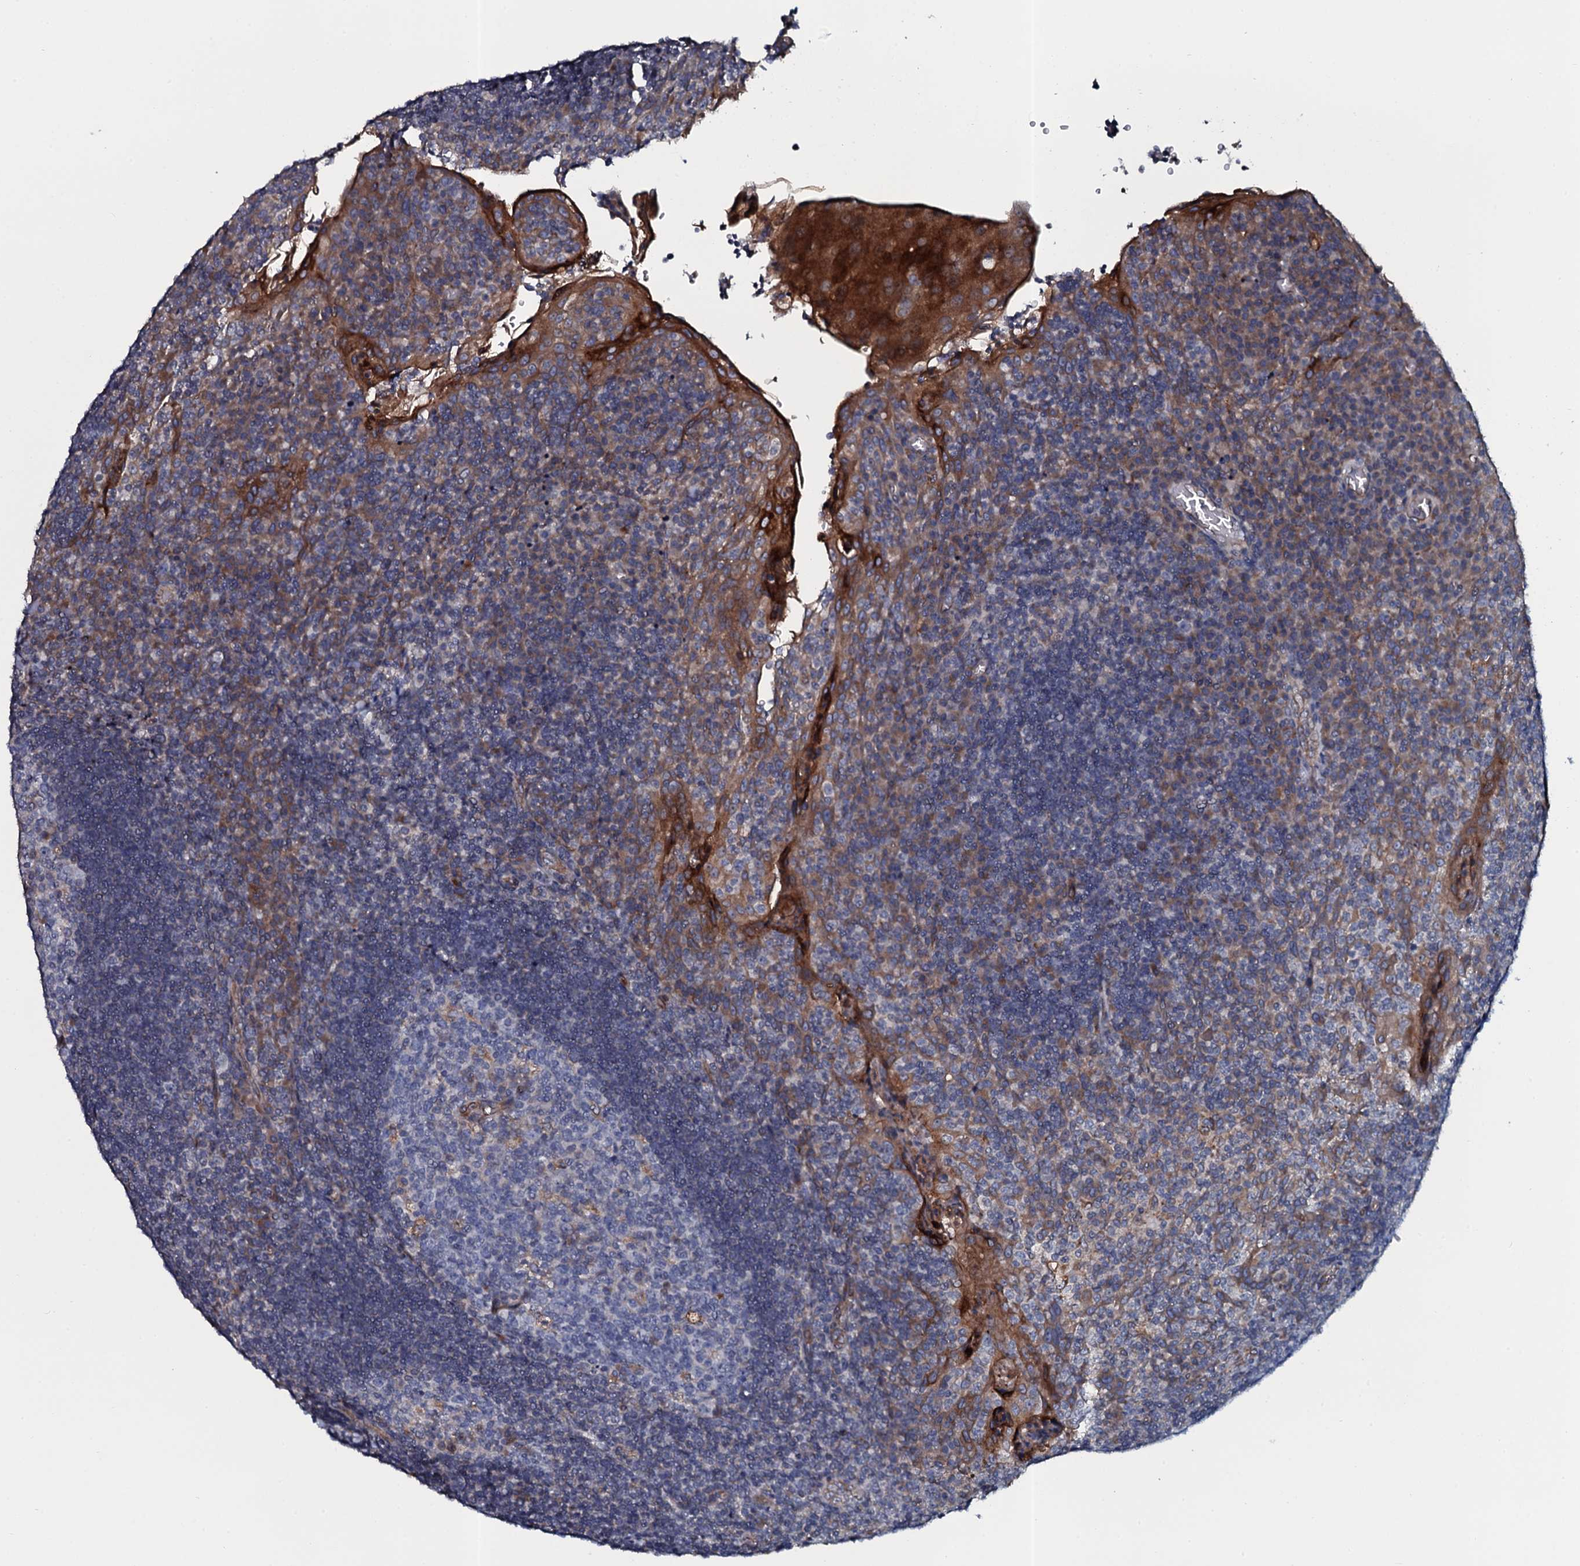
{"staining": {"intensity": "negative", "quantity": "none", "location": "none"}, "tissue": "tonsil", "cell_type": "Germinal center cells", "image_type": "normal", "snomed": [{"axis": "morphology", "description": "Normal tissue, NOS"}, {"axis": "topography", "description": "Tonsil"}], "caption": "This is a micrograph of immunohistochemistry staining of unremarkable tonsil, which shows no expression in germinal center cells. The staining was performed using DAB (3,3'-diaminobenzidine) to visualize the protein expression in brown, while the nuclei were stained in blue with hematoxylin (Magnification: 20x).", "gene": "TMEM151A", "patient": {"sex": "male", "age": 17}}